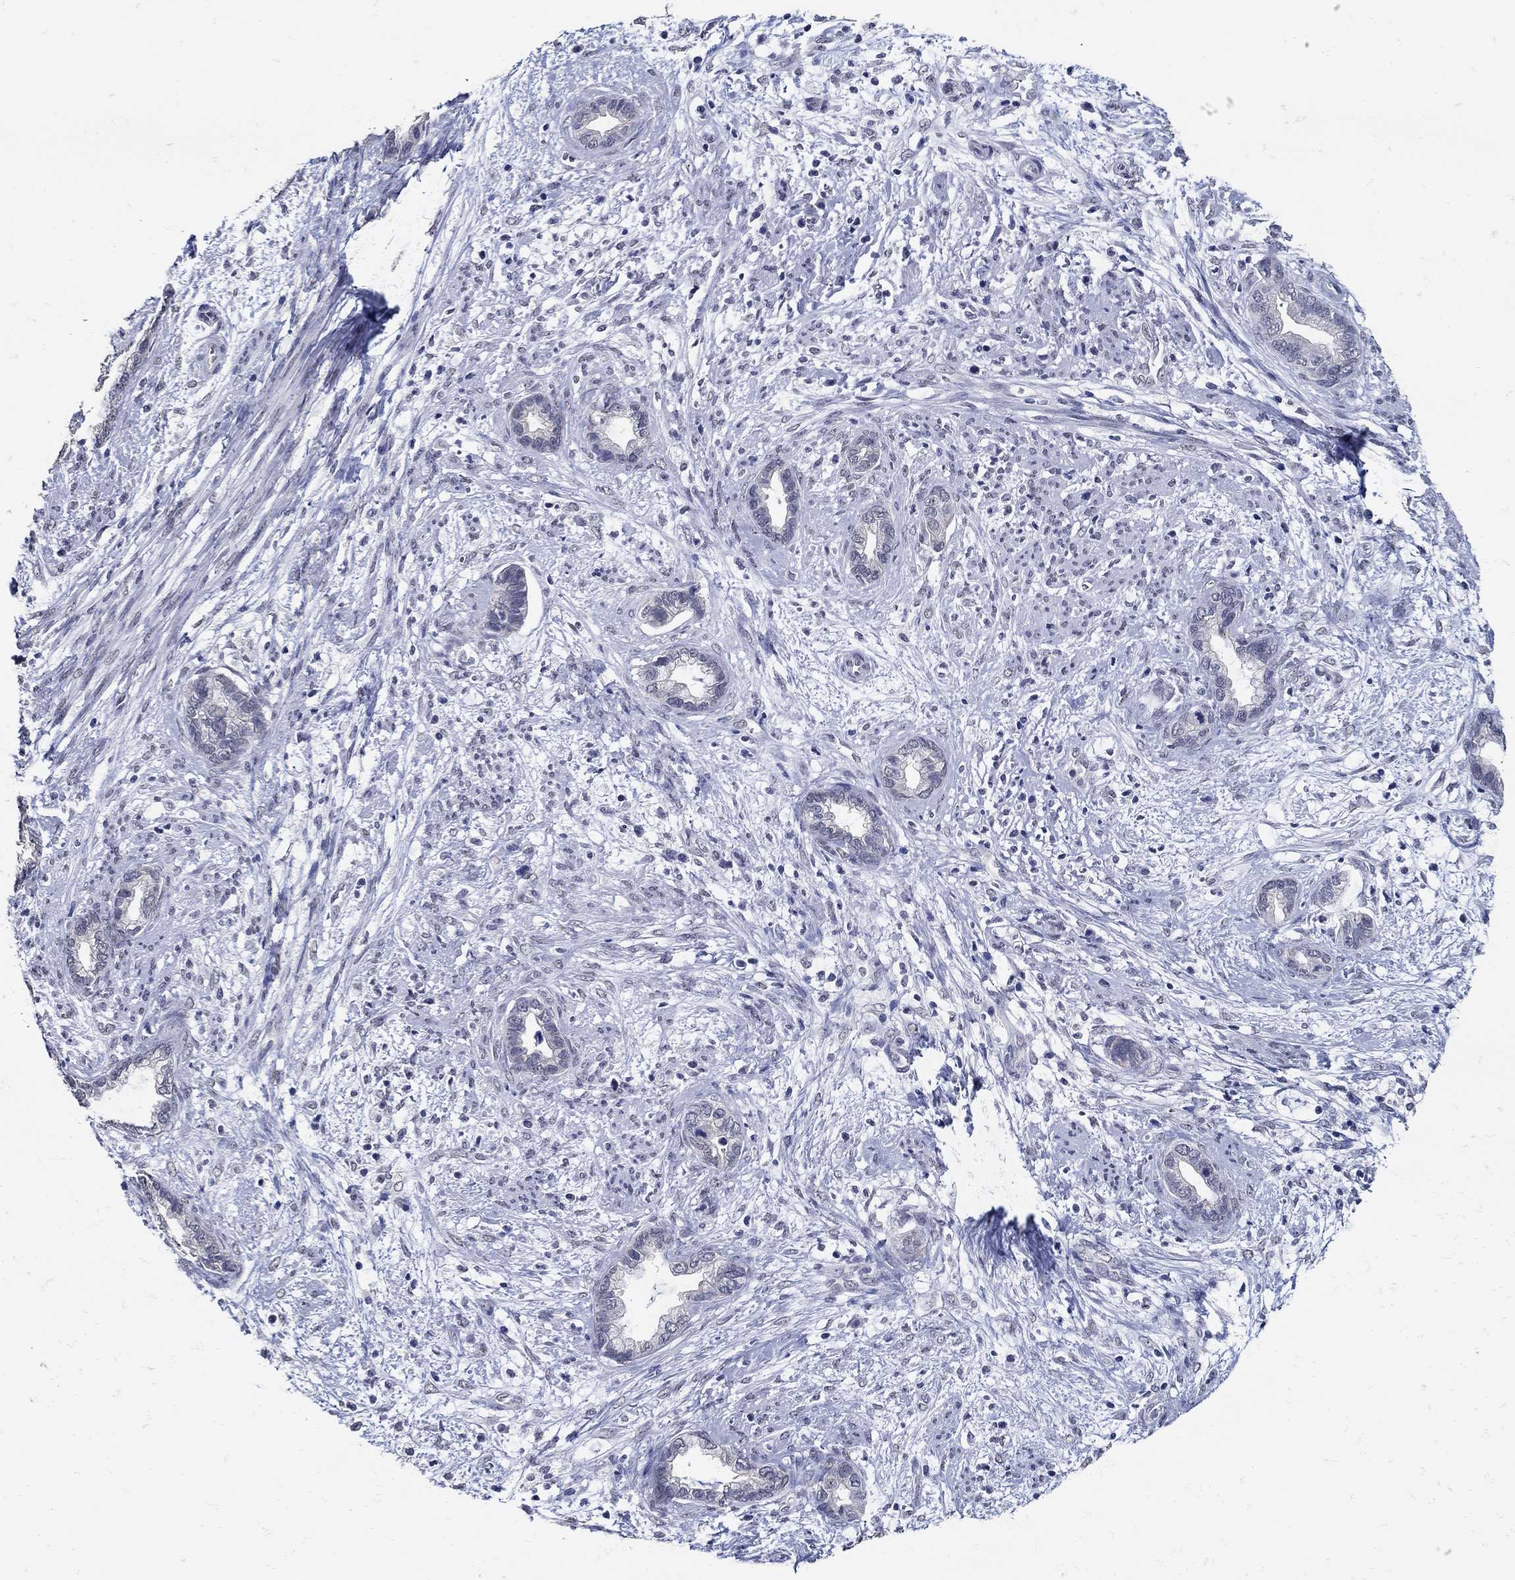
{"staining": {"intensity": "negative", "quantity": "none", "location": "none"}, "tissue": "cervical cancer", "cell_type": "Tumor cells", "image_type": "cancer", "snomed": [{"axis": "morphology", "description": "Adenocarcinoma, NOS"}, {"axis": "topography", "description": "Cervix"}], "caption": "An IHC micrograph of cervical cancer is shown. There is no staining in tumor cells of cervical cancer.", "gene": "KCNN3", "patient": {"sex": "female", "age": 62}}